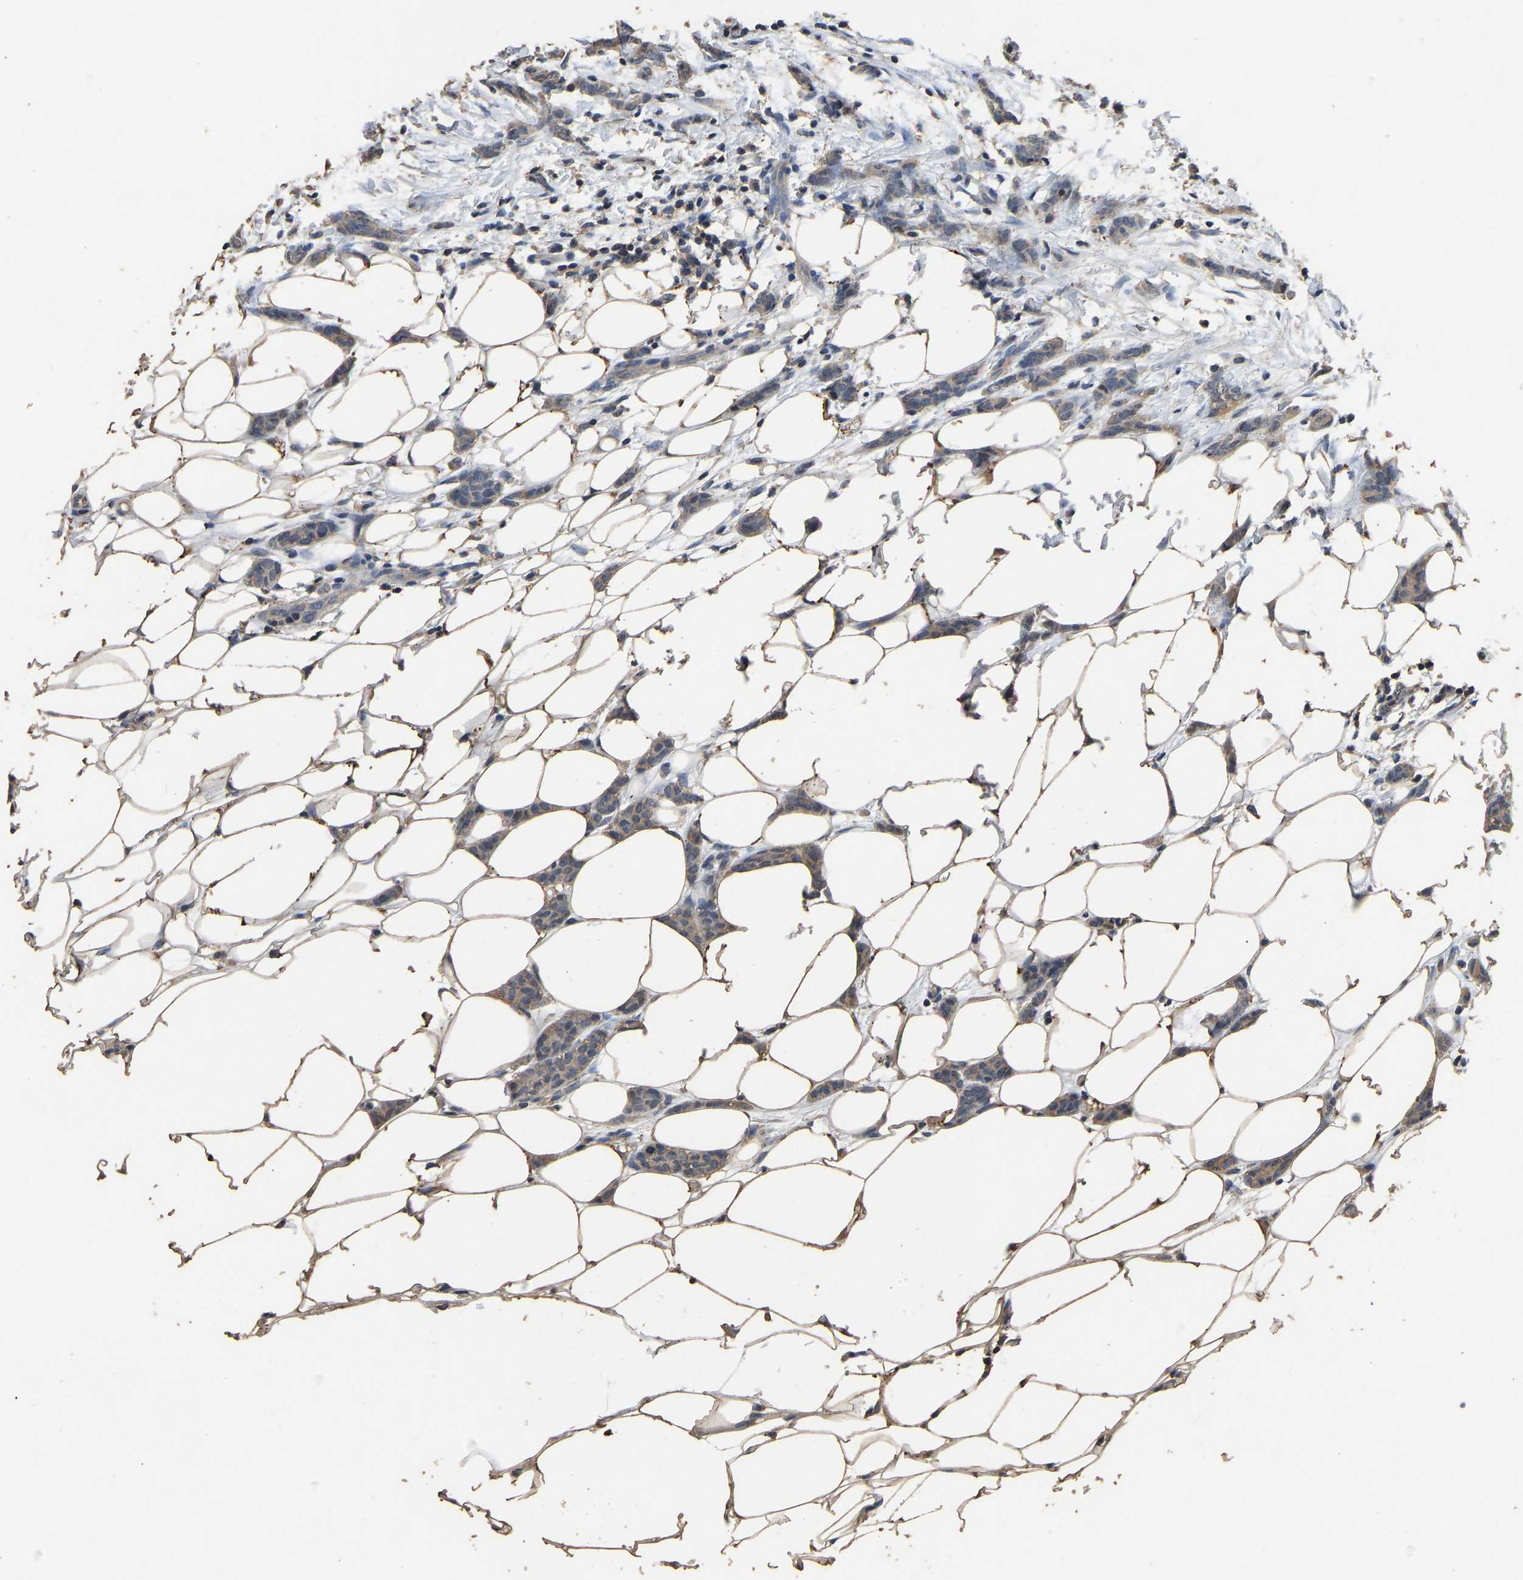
{"staining": {"intensity": "weak", "quantity": ">75%", "location": "cytoplasmic/membranous"}, "tissue": "breast cancer", "cell_type": "Tumor cells", "image_type": "cancer", "snomed": [{"axis": "morphology", "description": "Lobular carcinoma"}, {"axis": "topography", "description": "Skin"}, {"axis": "topography", "description": "Breast"}], "caption": "A low amount of weak cytoplasmic/membranous staining is appreciated in about >75% of tumor cells in breast lobular carcinoma tissue.", "gene": "CIDEC", "patient": {"sex": "female", "age": 46}}